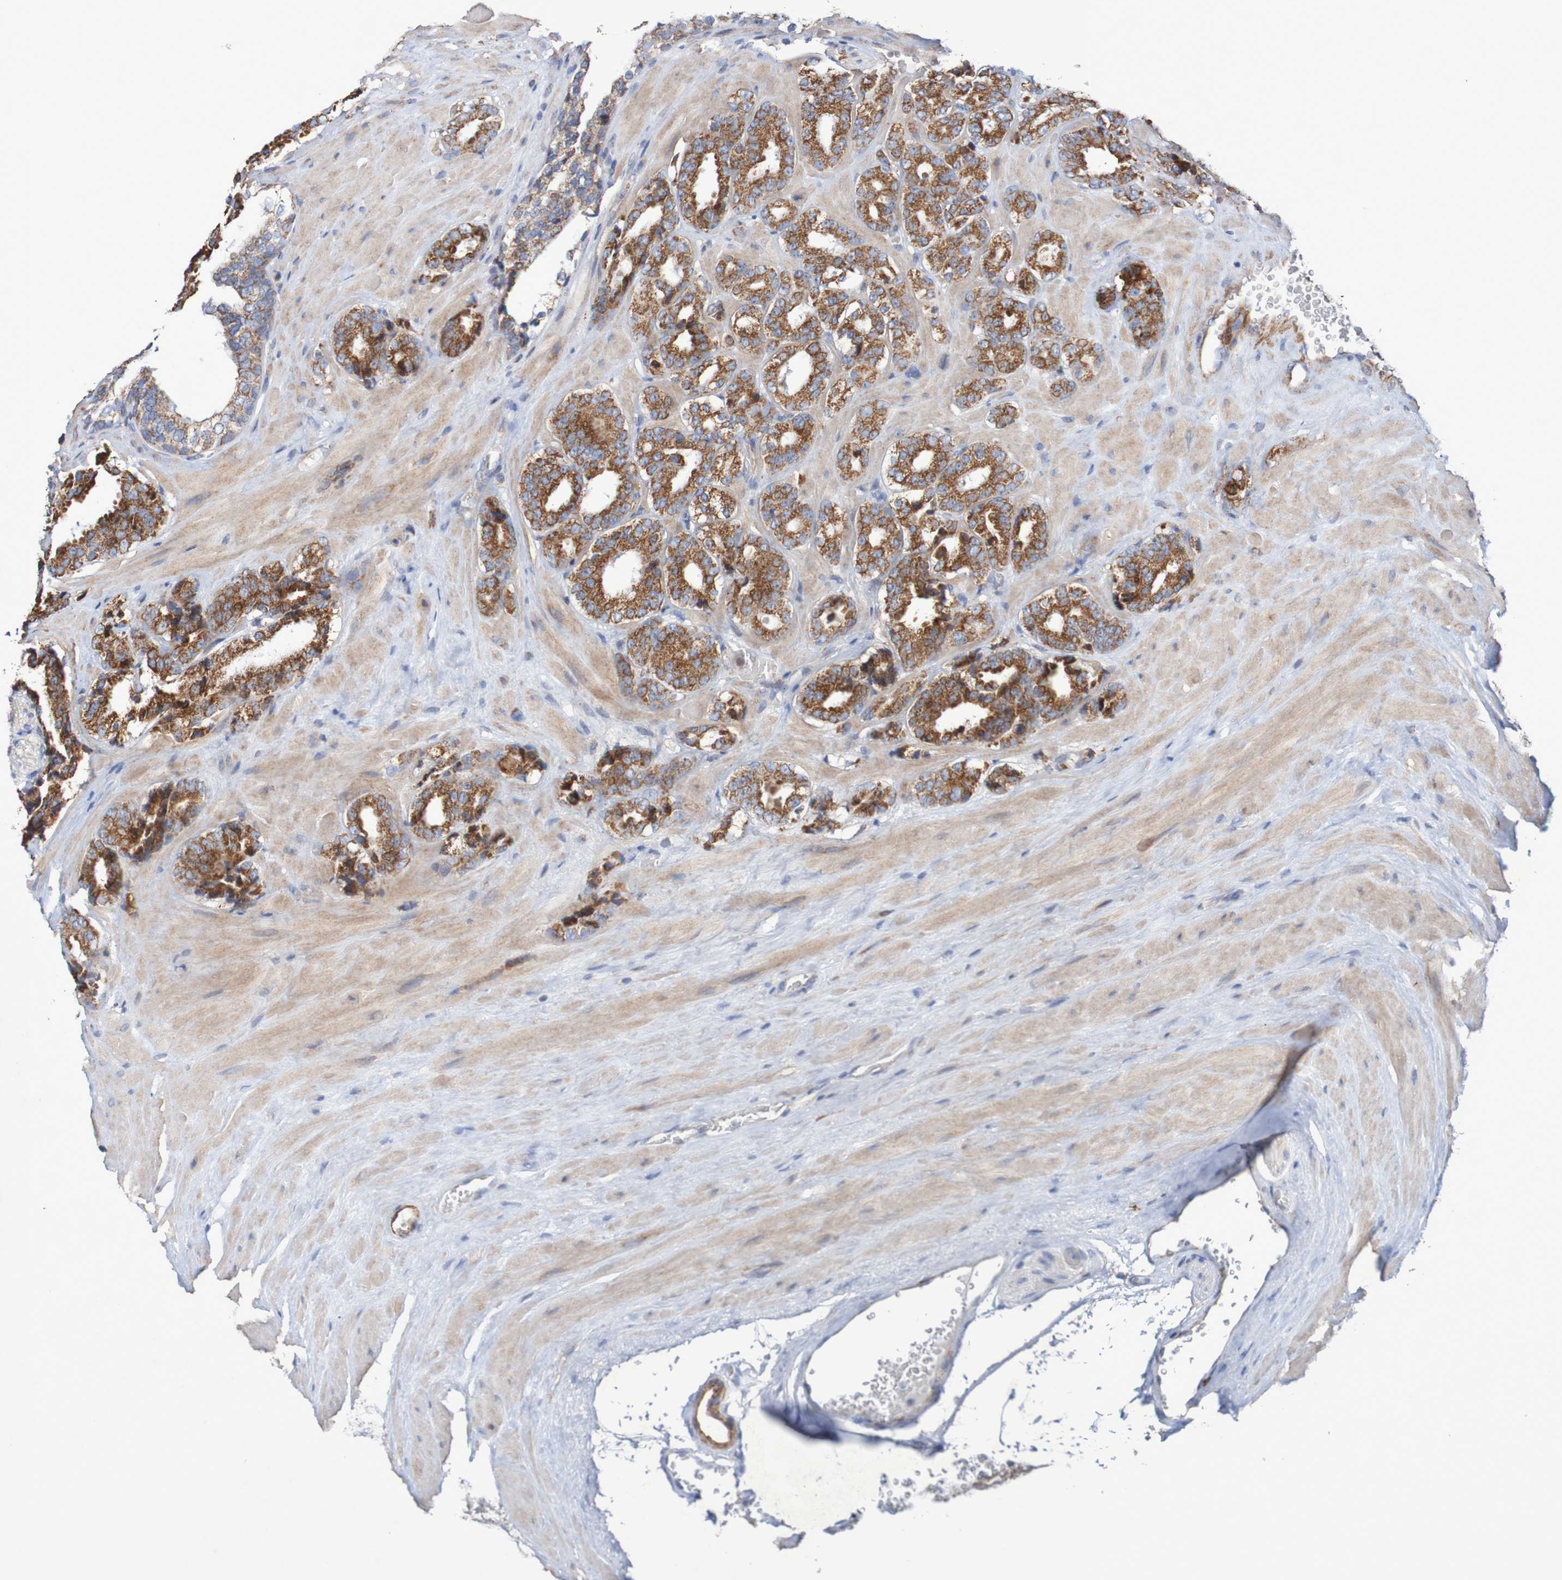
{"staining": {"intensity": "strong", "quantity": ">75%", "location": "cytoplasmic/membranous"}, "tissue": "prostate cancer", "cell_type": "Tumor cells", "image_type": "cancer", "snomed": [{"axis": "morphology", "description": "Adenocarcinoma, High grade"}, {"axis": "topography", "description": "Prostate"}], "caption": "Protein expression analysis of human prostate adenocarcinoma (high-grade) reveals strong cytoplasmic/membranous staining in about >75% of tumor cells.", "gene": "MMEL1", "patient": {"sex": "male", "age": 60}}